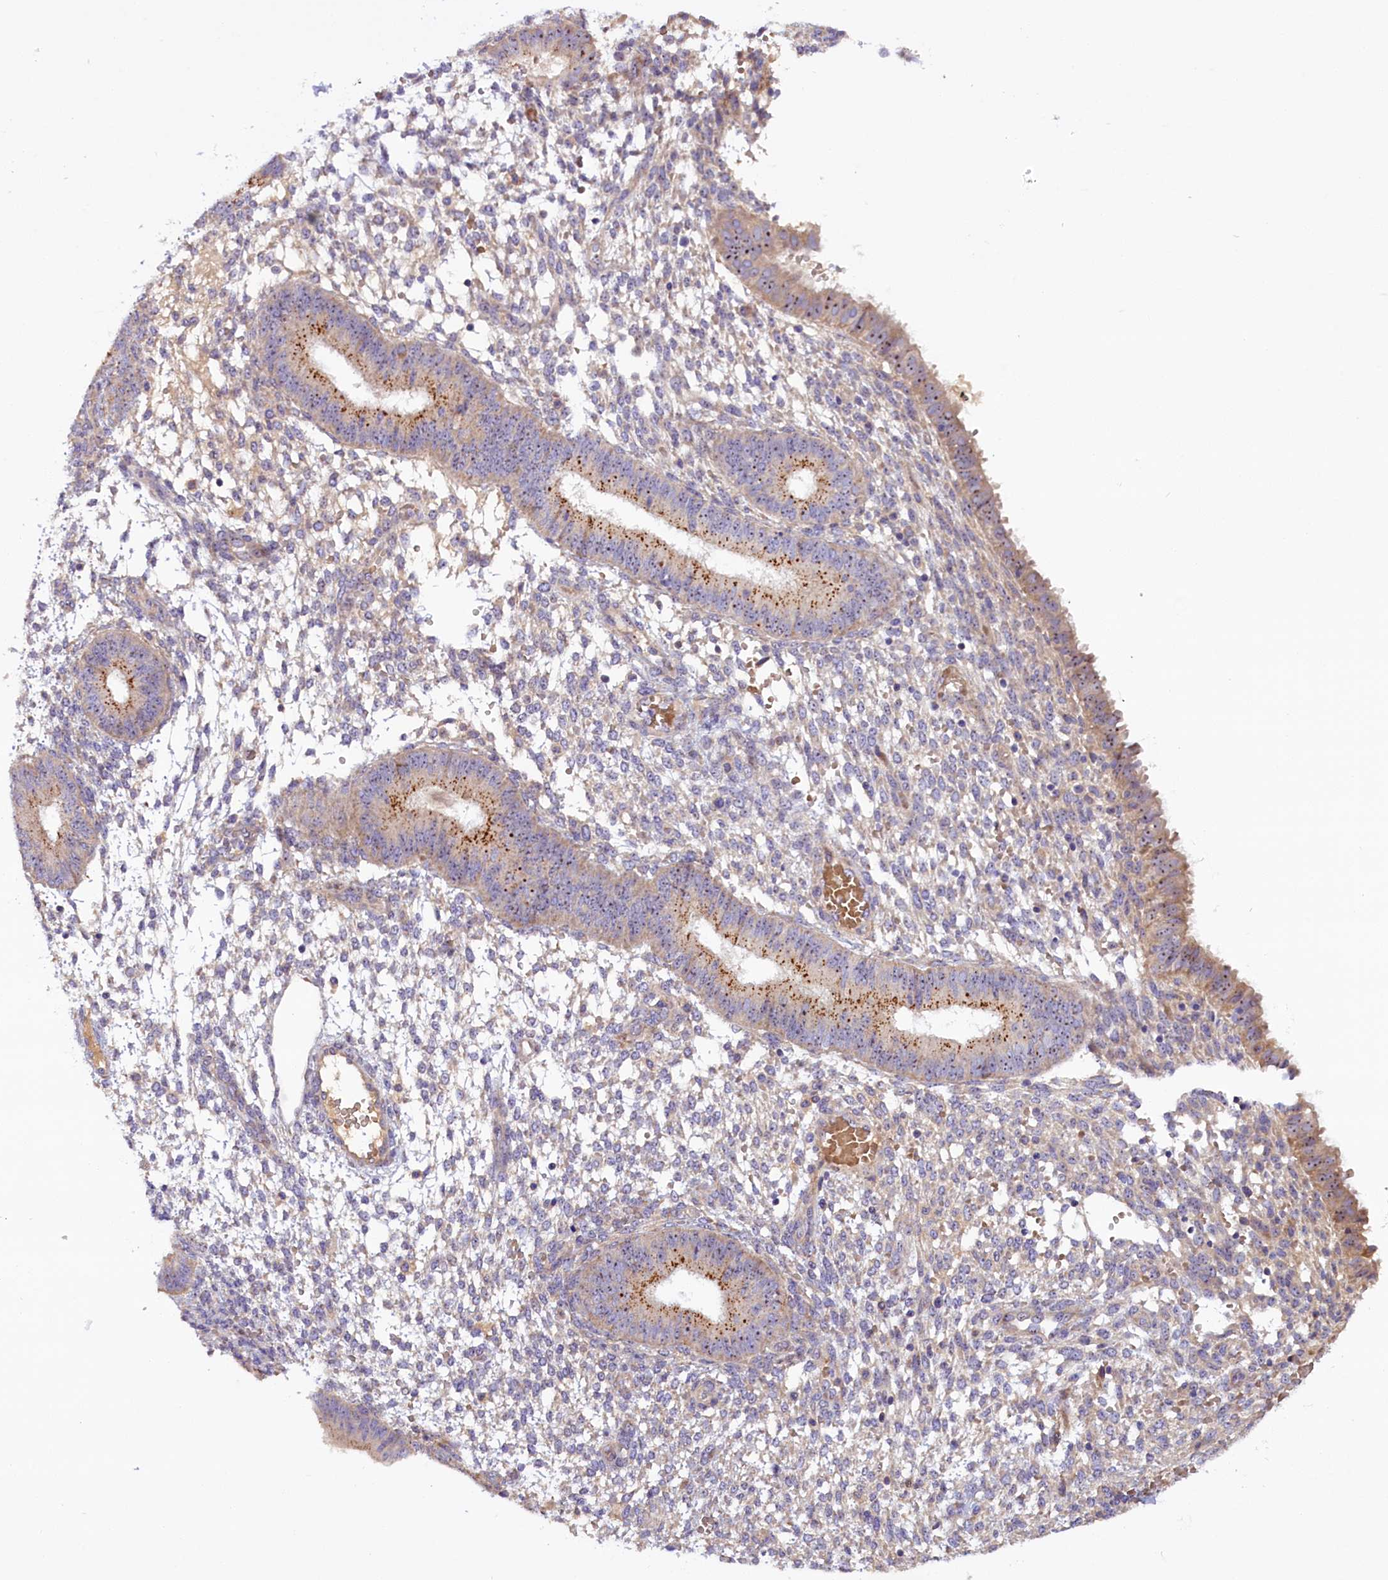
{"staining": {"intensity": "negative", "quantity": "none", "location": "none"}, "tissue": "endometrium", "cell_type": "Cells in endometrial stroma", "image_type": "normal", "snomed": [{"axis": "morphology", "description": "Normal tissue, NOS"}, {"axis": "topography", "description": "Endometrium"}], "caption": "The IHC histopathology image has no significant staining in cells in endometrial stroma of endometrium. The staining is performed using DAB brown chromogen with nuclei counter-stained in using hematoxylin.", "gene": "FRY", "patient": {"sex": "female", "age": 49}}